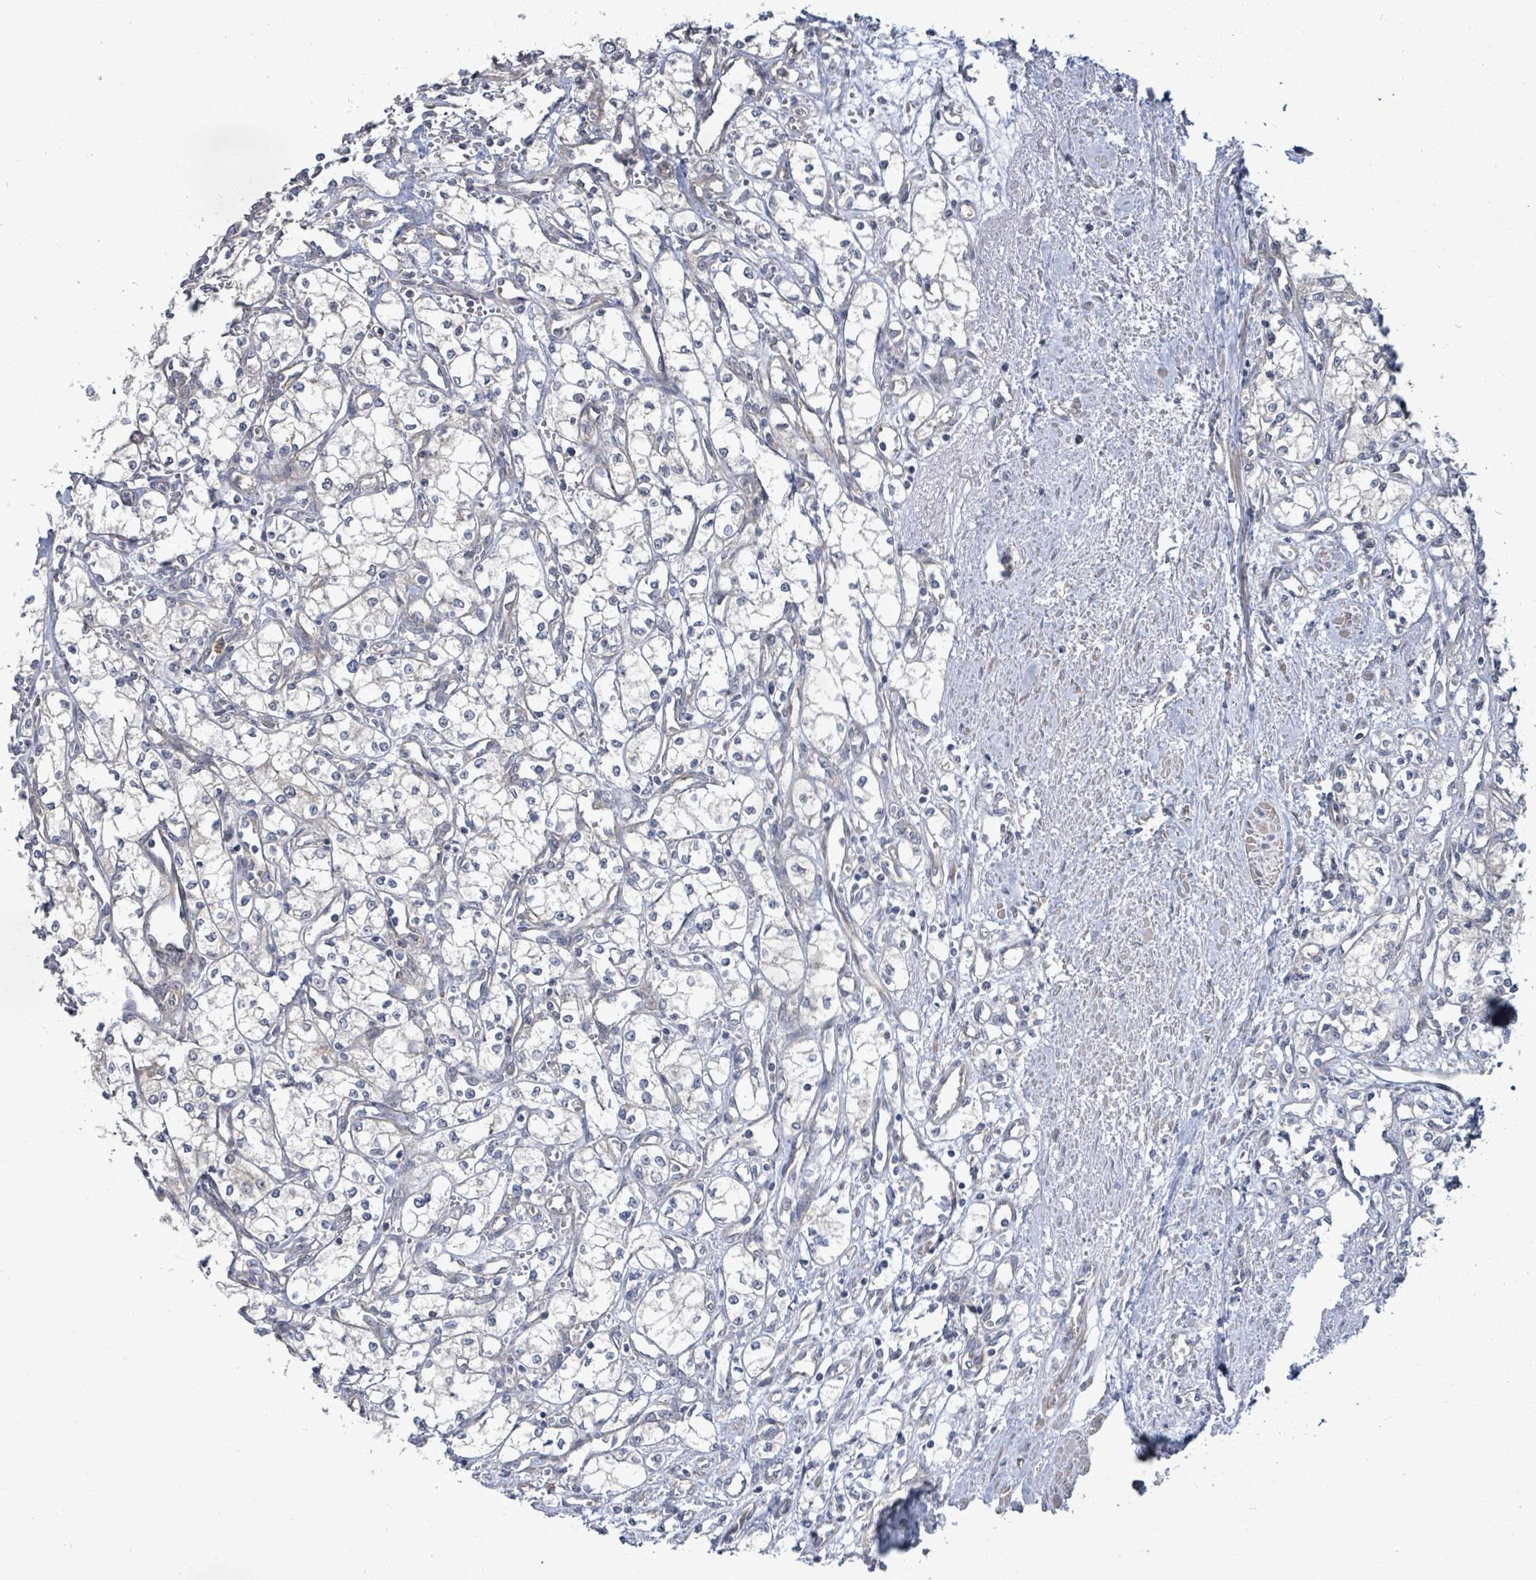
{"staining": {"intensity": "negative", "quantity": "none", "location": "none"}, "tissue": "renal cancer", "cell_type": "Tumor cells", "image_type": "cancer", "snomed": [{"axis": "morphology", "description": "Adenocarcinoma, NOS"}, {"axis": "topography", "description": "Kidney"}], "caption": "DAB immunohistochemical staining of adenocarcinoma (renal) exhibits no significant positivity in tumor cells.", "gene": "KBTBD11", "patient": {"sex": "male", "age": 59}}